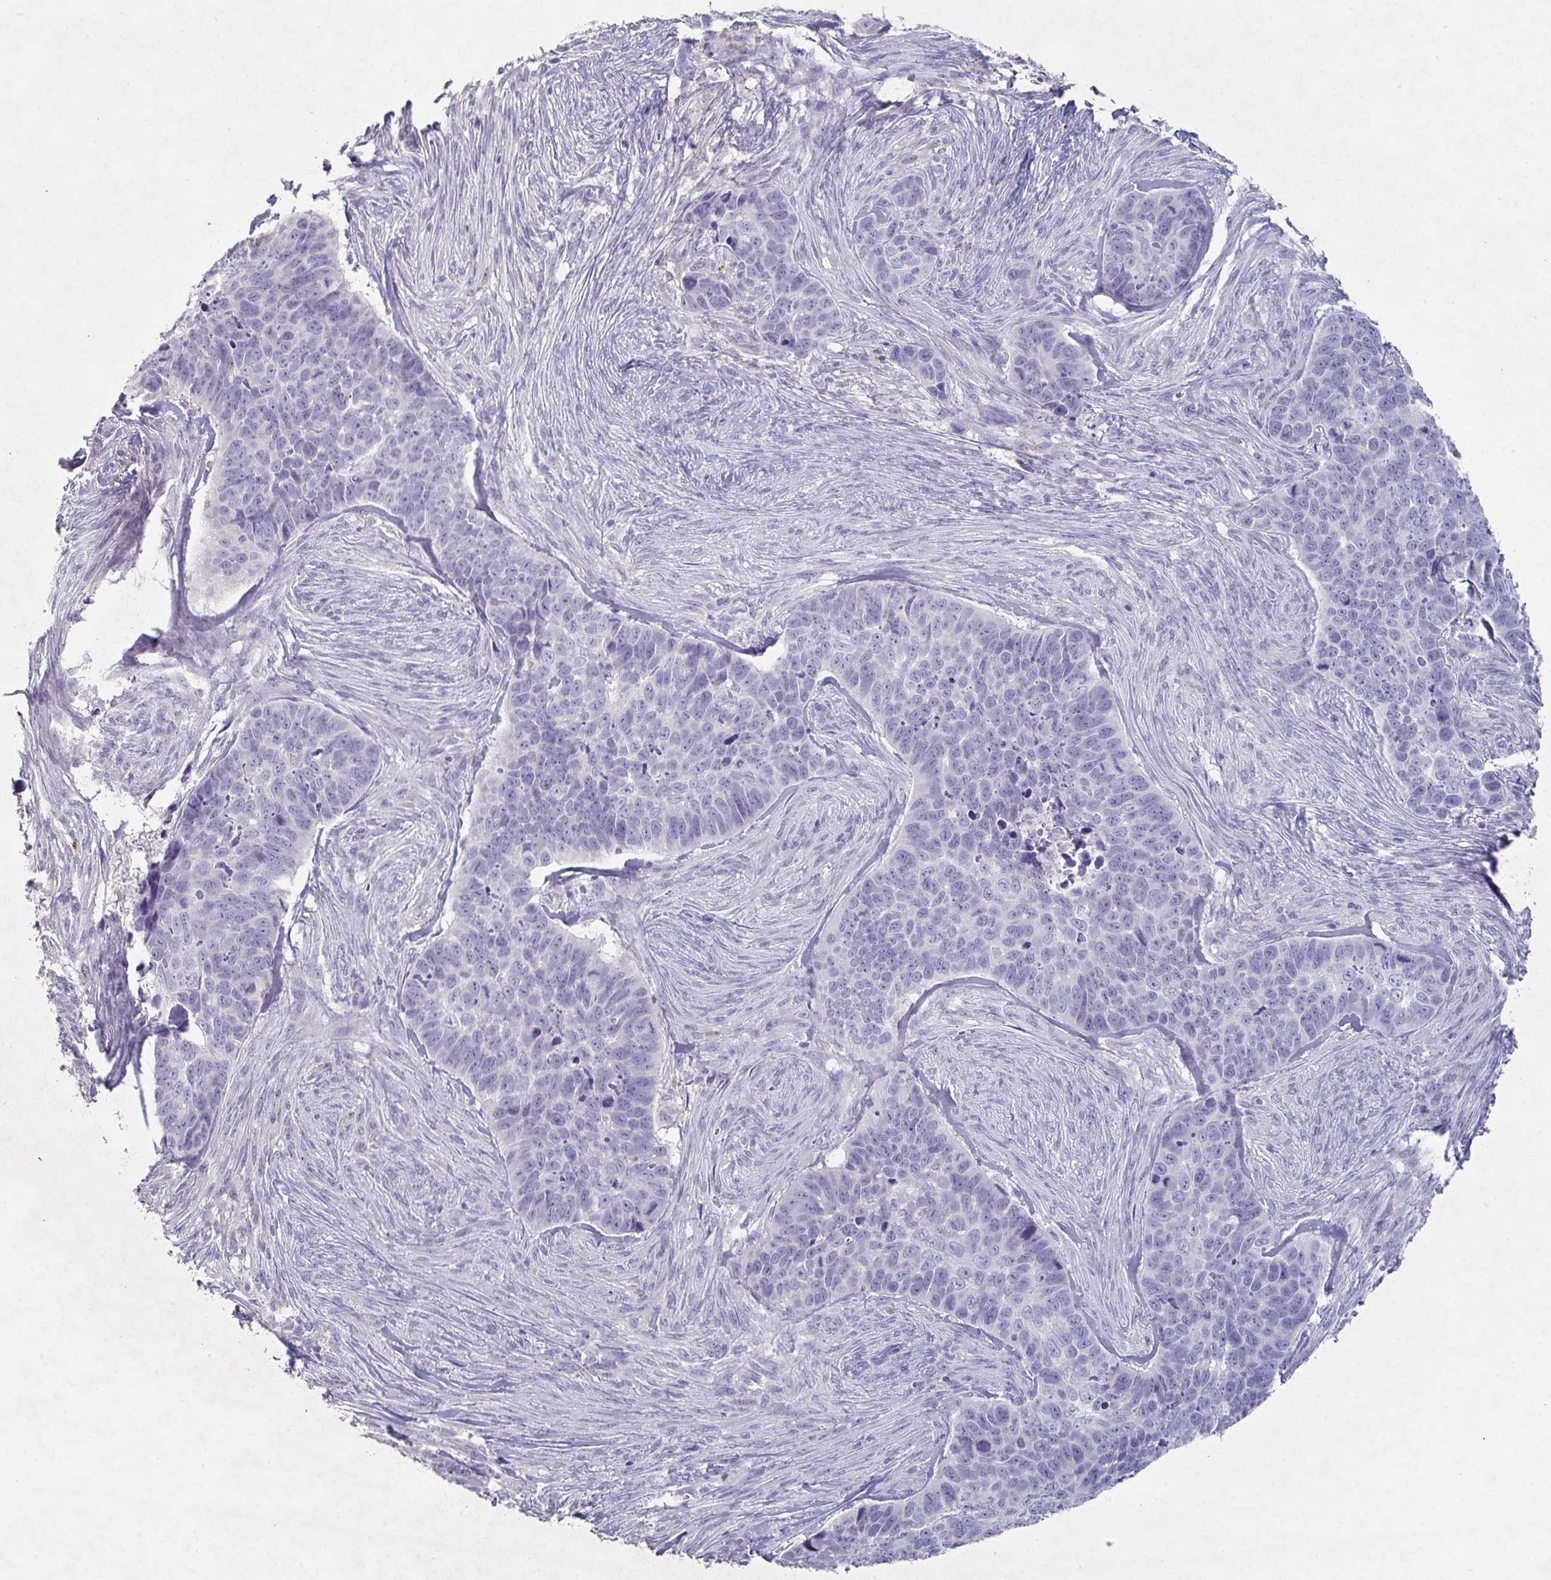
{"staining": {"intensity": "negative", "quantity": "none", "location": "none"}, "tissue": "skin cancer", "cell_type": "Tumor cells", "image_type": "cancer", "snomed": [{"axis": "morphology", "description": "Basal cell carcinoma"}, {"axis": "topography", "description": "Skin"}], "caption": "Tumor cells show no significant protein positivity in basal cell carcinoma (skin).", "gene": "ADAM21", "patient": {"sex": "female", "age": 82}}